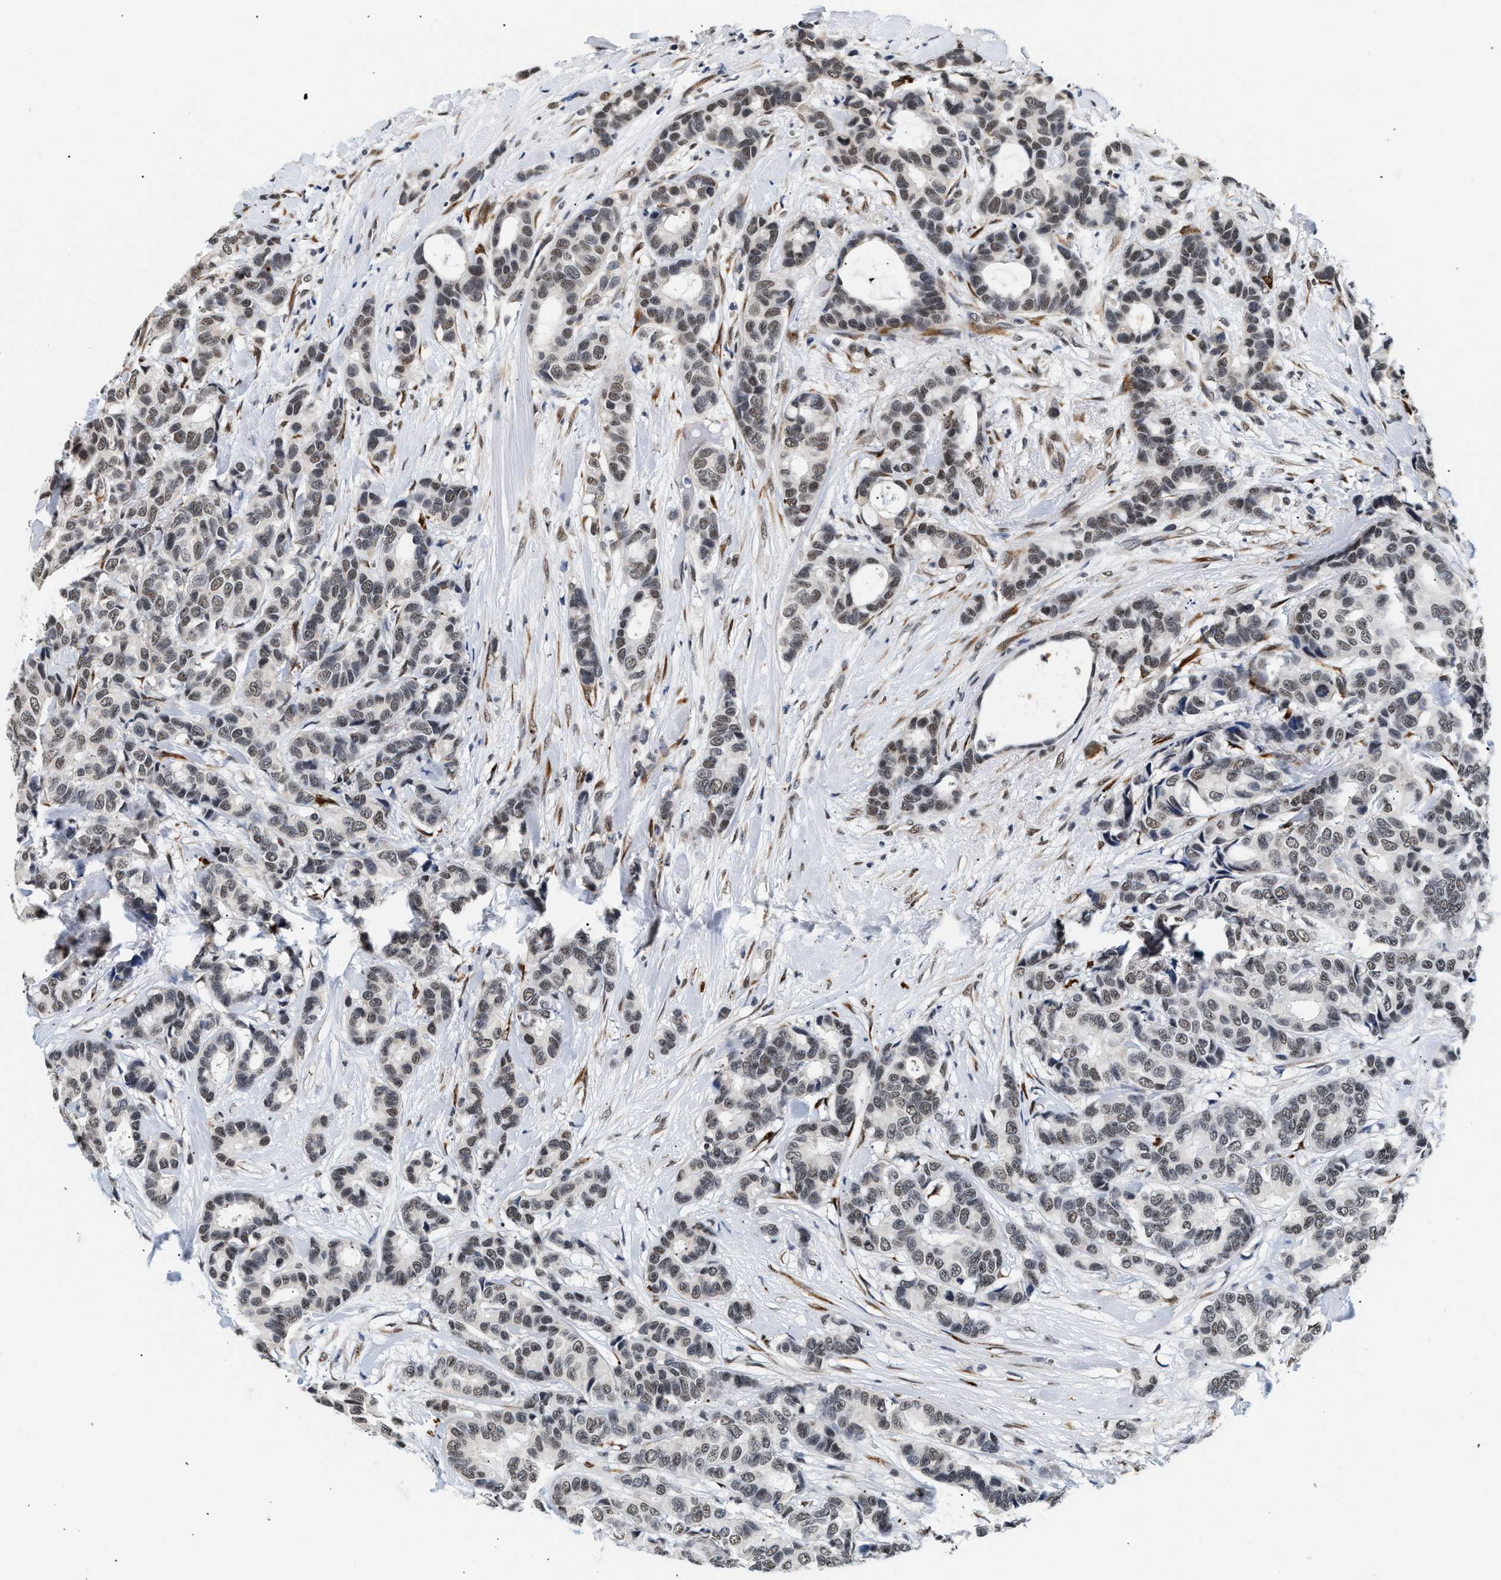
{"staining": {"intensity": "weak", "quantity": ">75%", "location": "nuclear"}, "tissue": "breast cancer", "cell_type": "Tumor cells", "image_type": "cancer", "snomed": [{"axis": "morphology", "description": "Duct carcinoma"}, {"axis": "topography", "description": "Breast"}], "caption": "High-magnification brightfield microscopy of invasive ductal carcinoma (breast) stained with DAB (brown) and counterstained with hematoxylin (blue). tumor cells exhibit weak nuclear expression is appreciated in approximately>75% of cells.", "gene": "THOC1", "patient": {"sex": "female", "age": 87}}